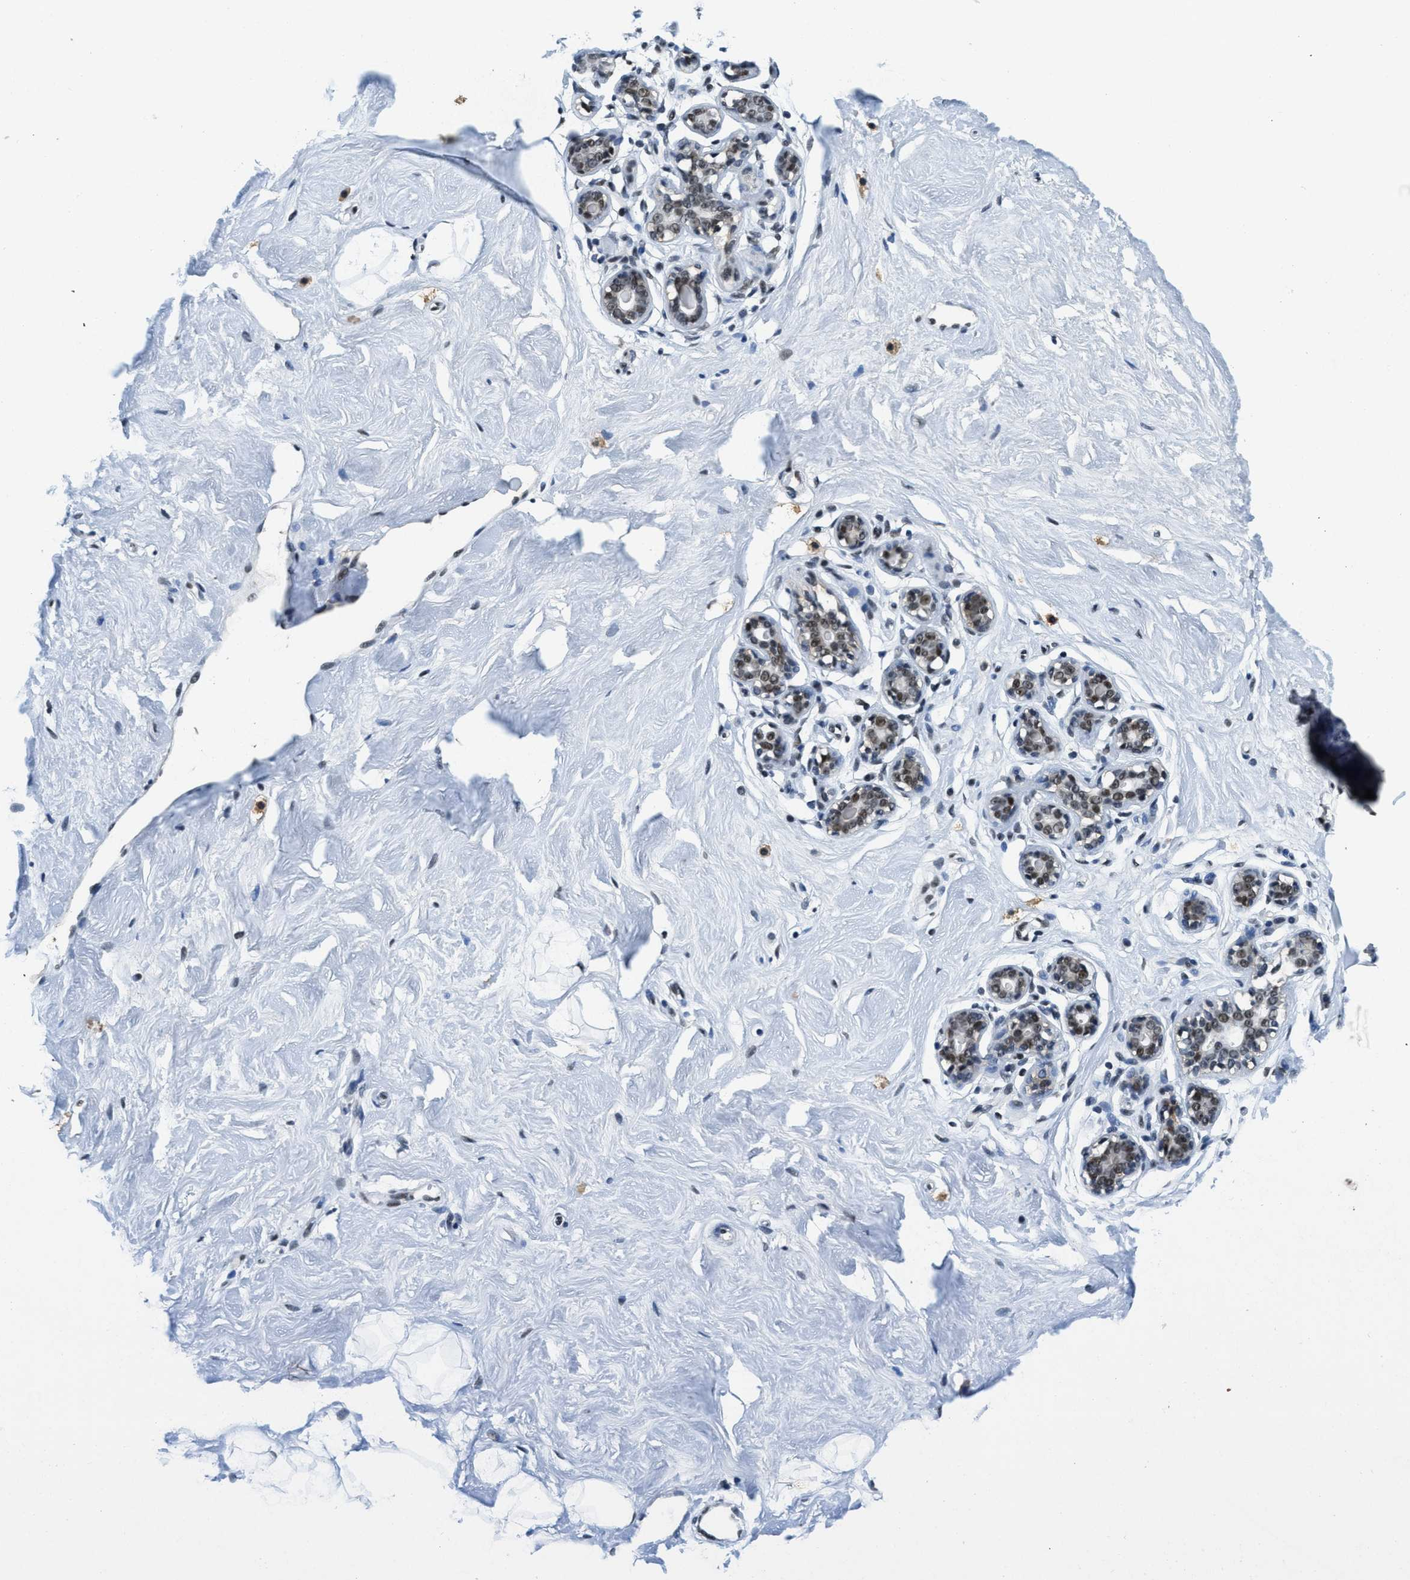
{"staining": {"intensity": "negative", "quantity": "none", "location": "none"}, "tissue": "breast", "cell_type": "Adipocytes", "image_type": "normal", "snomed": [{"axis": "morphology", "description": "Normal tissue, NOS"}, {"axis": "topography", "description": "Breast"}], "caption": "Immunohistochemistry (IHC) of unremarkable breast exhibits no positivity in adipocytes. (DAB immunohistochemistry (IHC) with hematoxylin counter stain).", "gene": "SSB", "patient": {"sex": "female", "age": 23}}